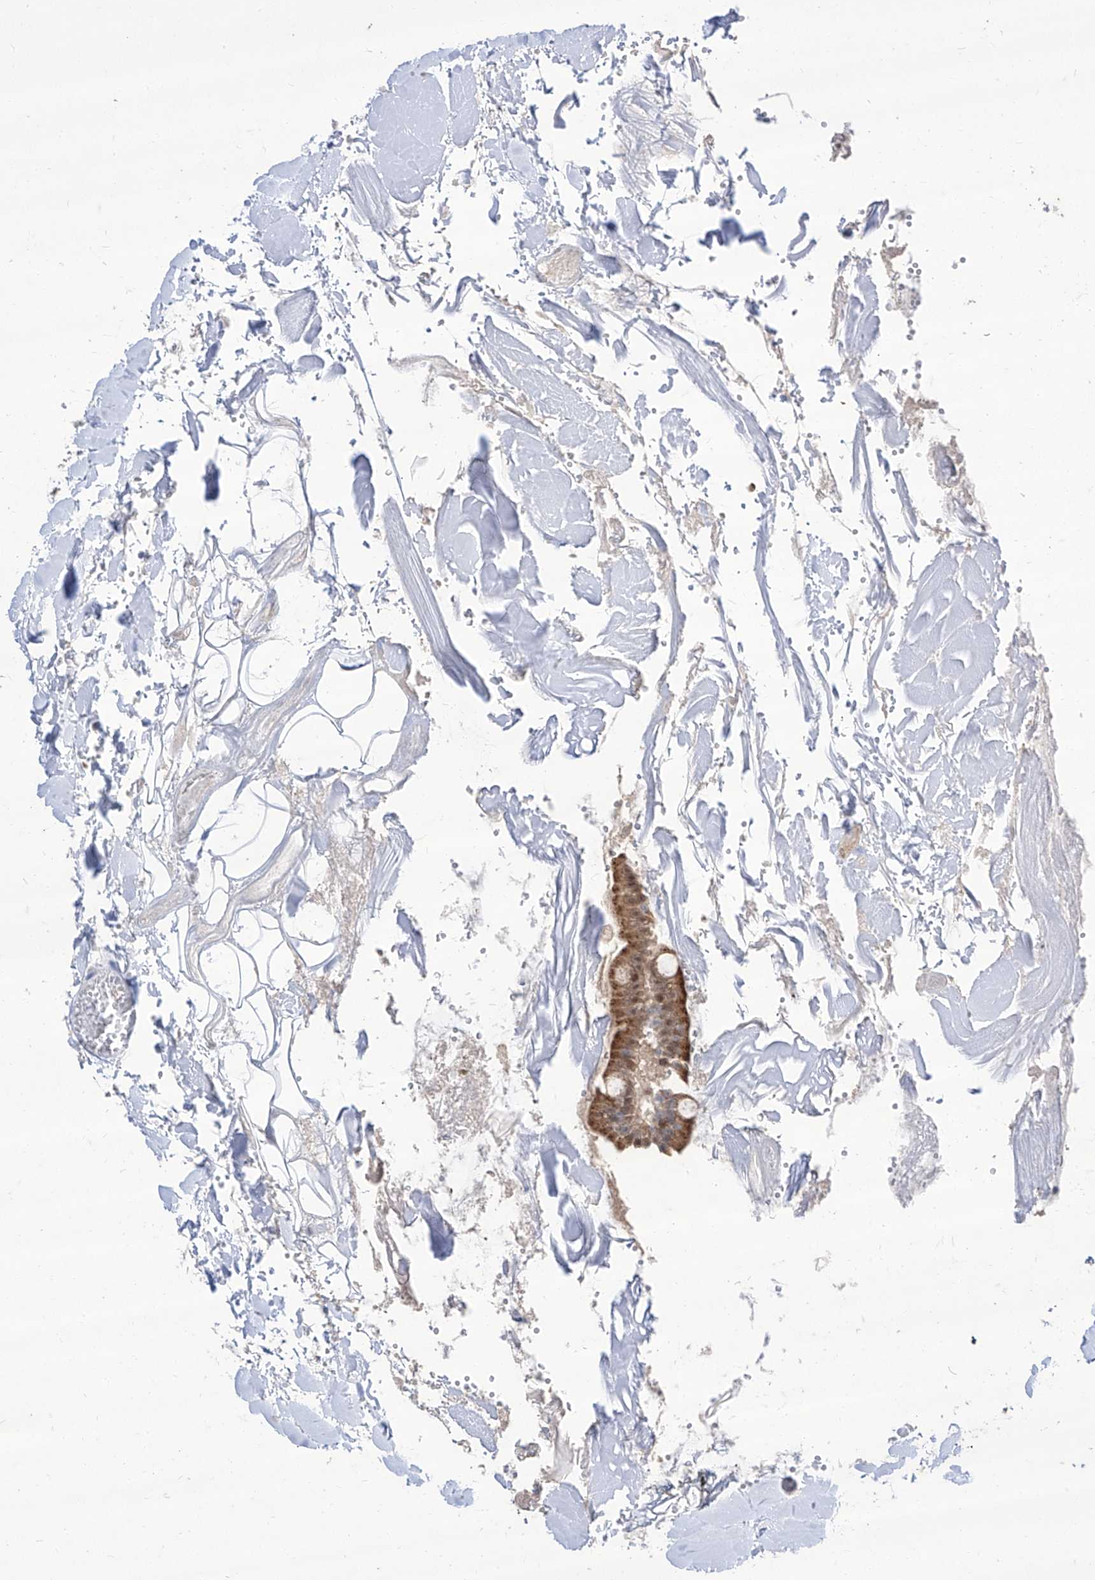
{"staining": {"intensity": "moderate", "quantity": ">75%", "location": "cytoplasmic/membranous,nuclear"}, "tissue": "gallbladder", "cell_type": "Glandular cells", "image_type": "normal", "snomed": [{"axis": "morphology", "description": "Normal tissue, NOS"}, {"axis": "topography", "description": "Gallbladder"}], "caption": "Gallbladder stained for a protein (brown) demonstrates moderate cytoplasmic/membranous,nuclear positive staining in about >75% of glandular cells.", "gene": "BROX", "patient": {"sex": "male", "age": 55}}